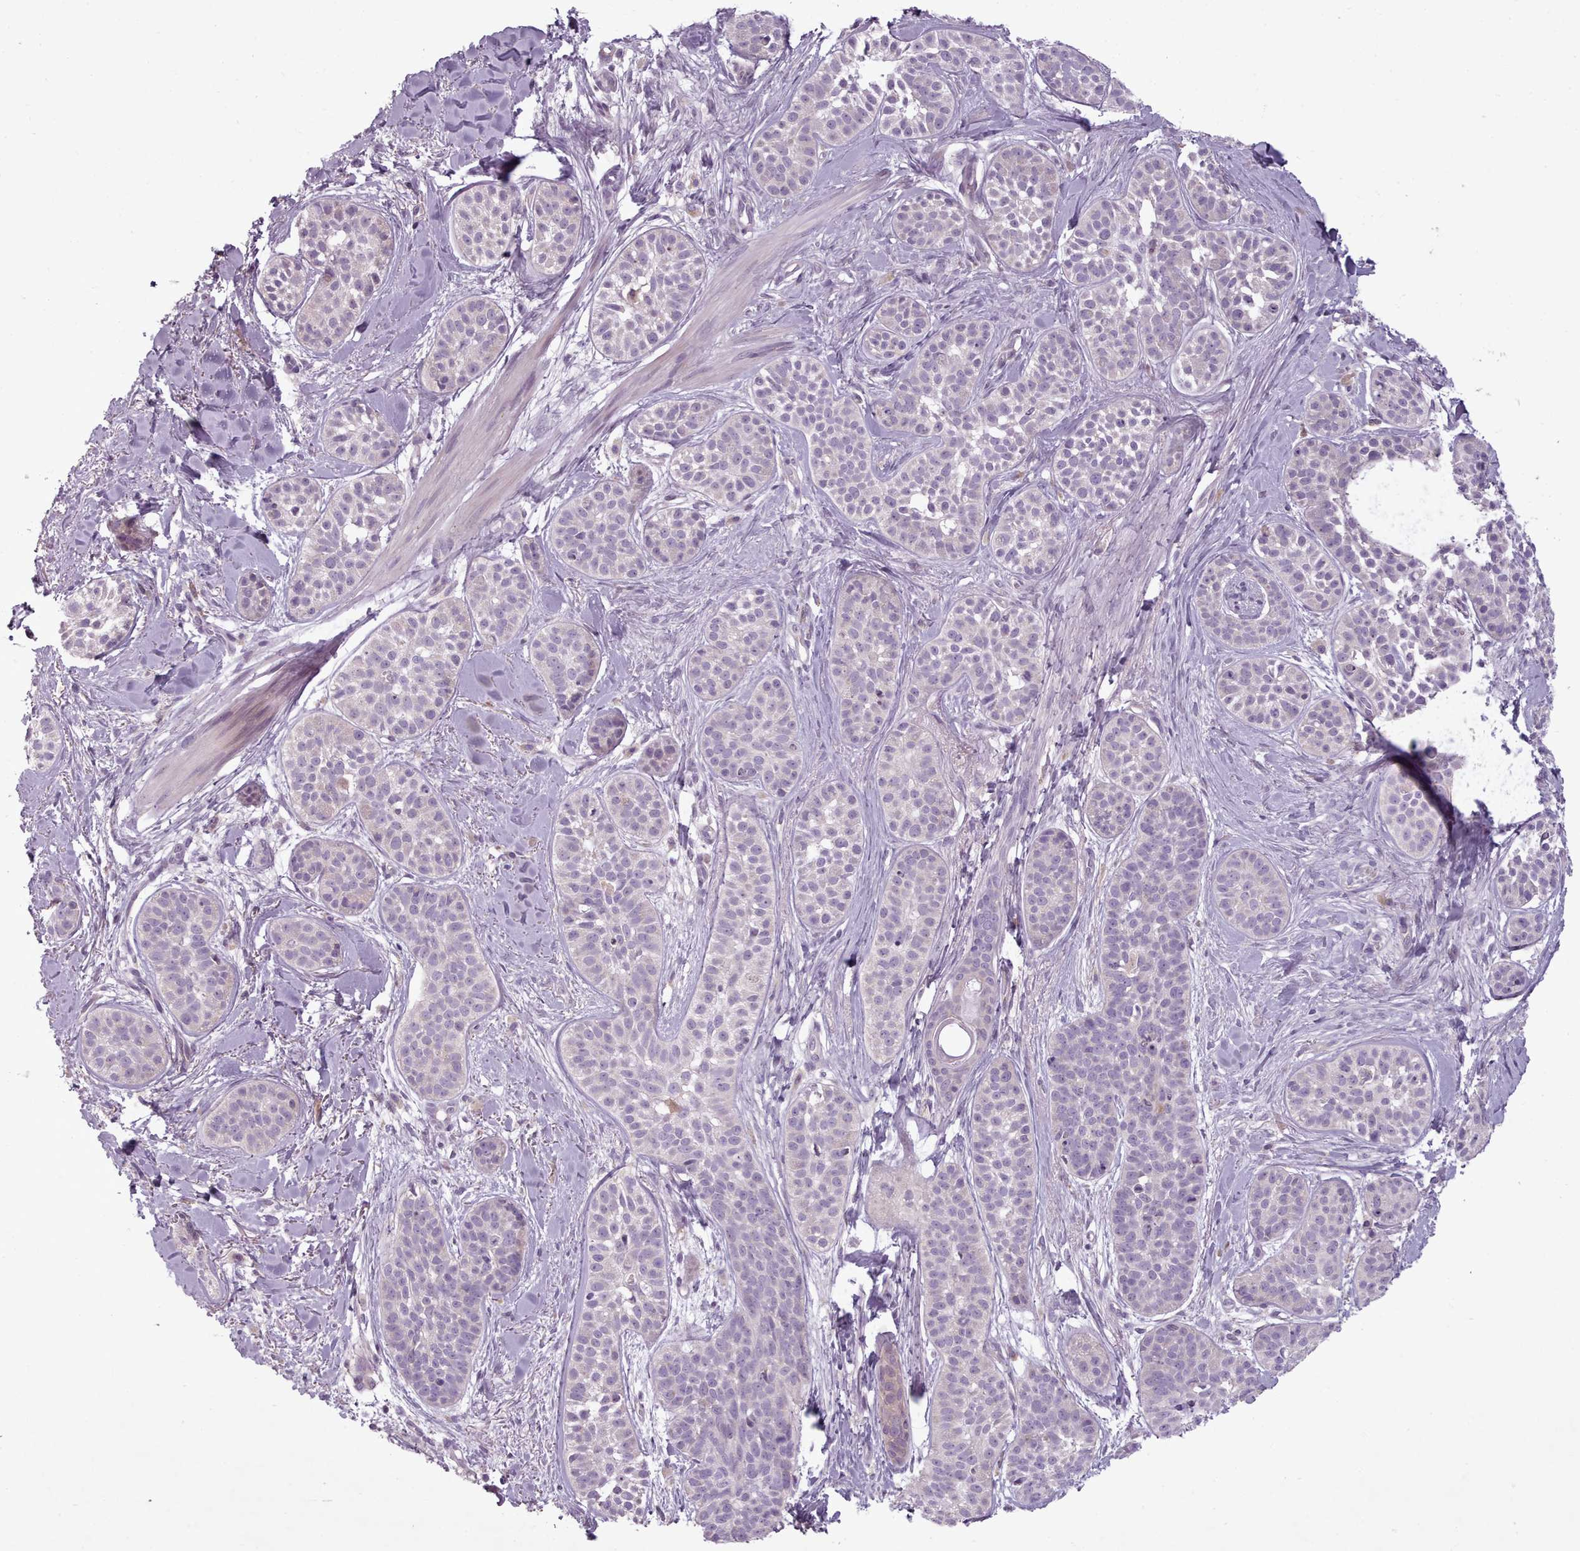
{"staining": {"intensity": "negative", "quantity": "none", "location": "none"}, "tissue": "skin cancer", "cell_type": "Tumor cells", "image_type": "cancer", "snomed": [{"axis": "morphology", "description": "Basal cell carcinoma"}, {"axis": "topography", "description": "Skin"}], "caption": "This histopathology image is of basal cell carcinoma (skin) stained with immunohistochemistry (IHC) to label a protein in brown with the nuclei are counter-stained blue. There is no expression in tumor cells.", "gene": "LAPTM5", "patient": {"sex": "male", "age": 52}}